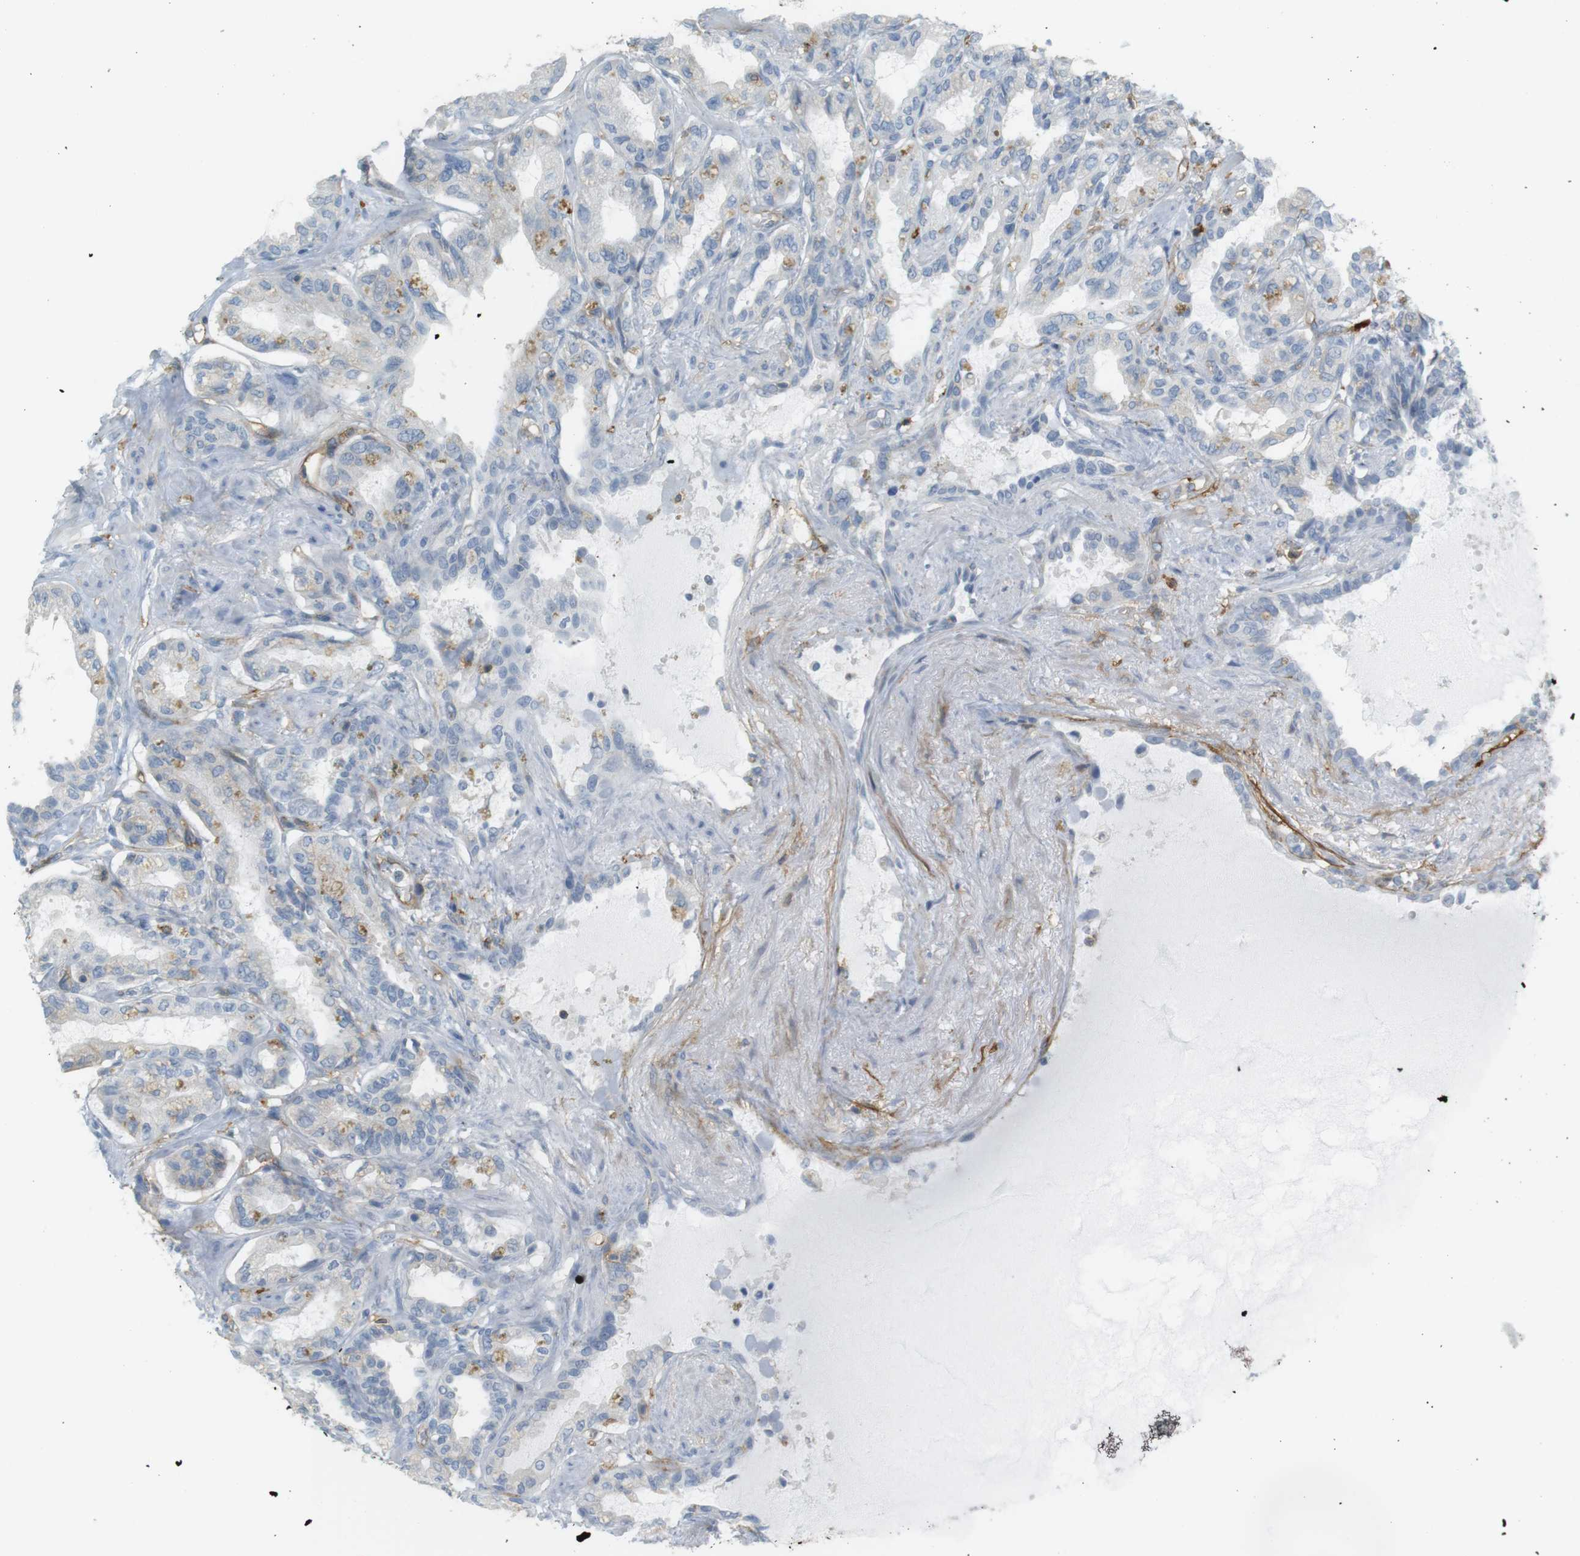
{"staining": {"intensity": "moderate", "quantity": "<25%", "location": "cytoplasmic/membranous"}, "tissue": "seminal vesicle", "cell_type": "Glandular cells", "image_type": "normal", "snomed": [{"axis": "morphology", "description": "Normal tissue, NOS"}, {"axis": "topography", "description": "Seminal veicle"}], "caption": "A brown stain labels moderate cytoplasmic/membranous staining of a protein in glandular cells of benign seminal vesicle.", "gene": "F2R", "patient": {"sex": "male", "age": 61}}